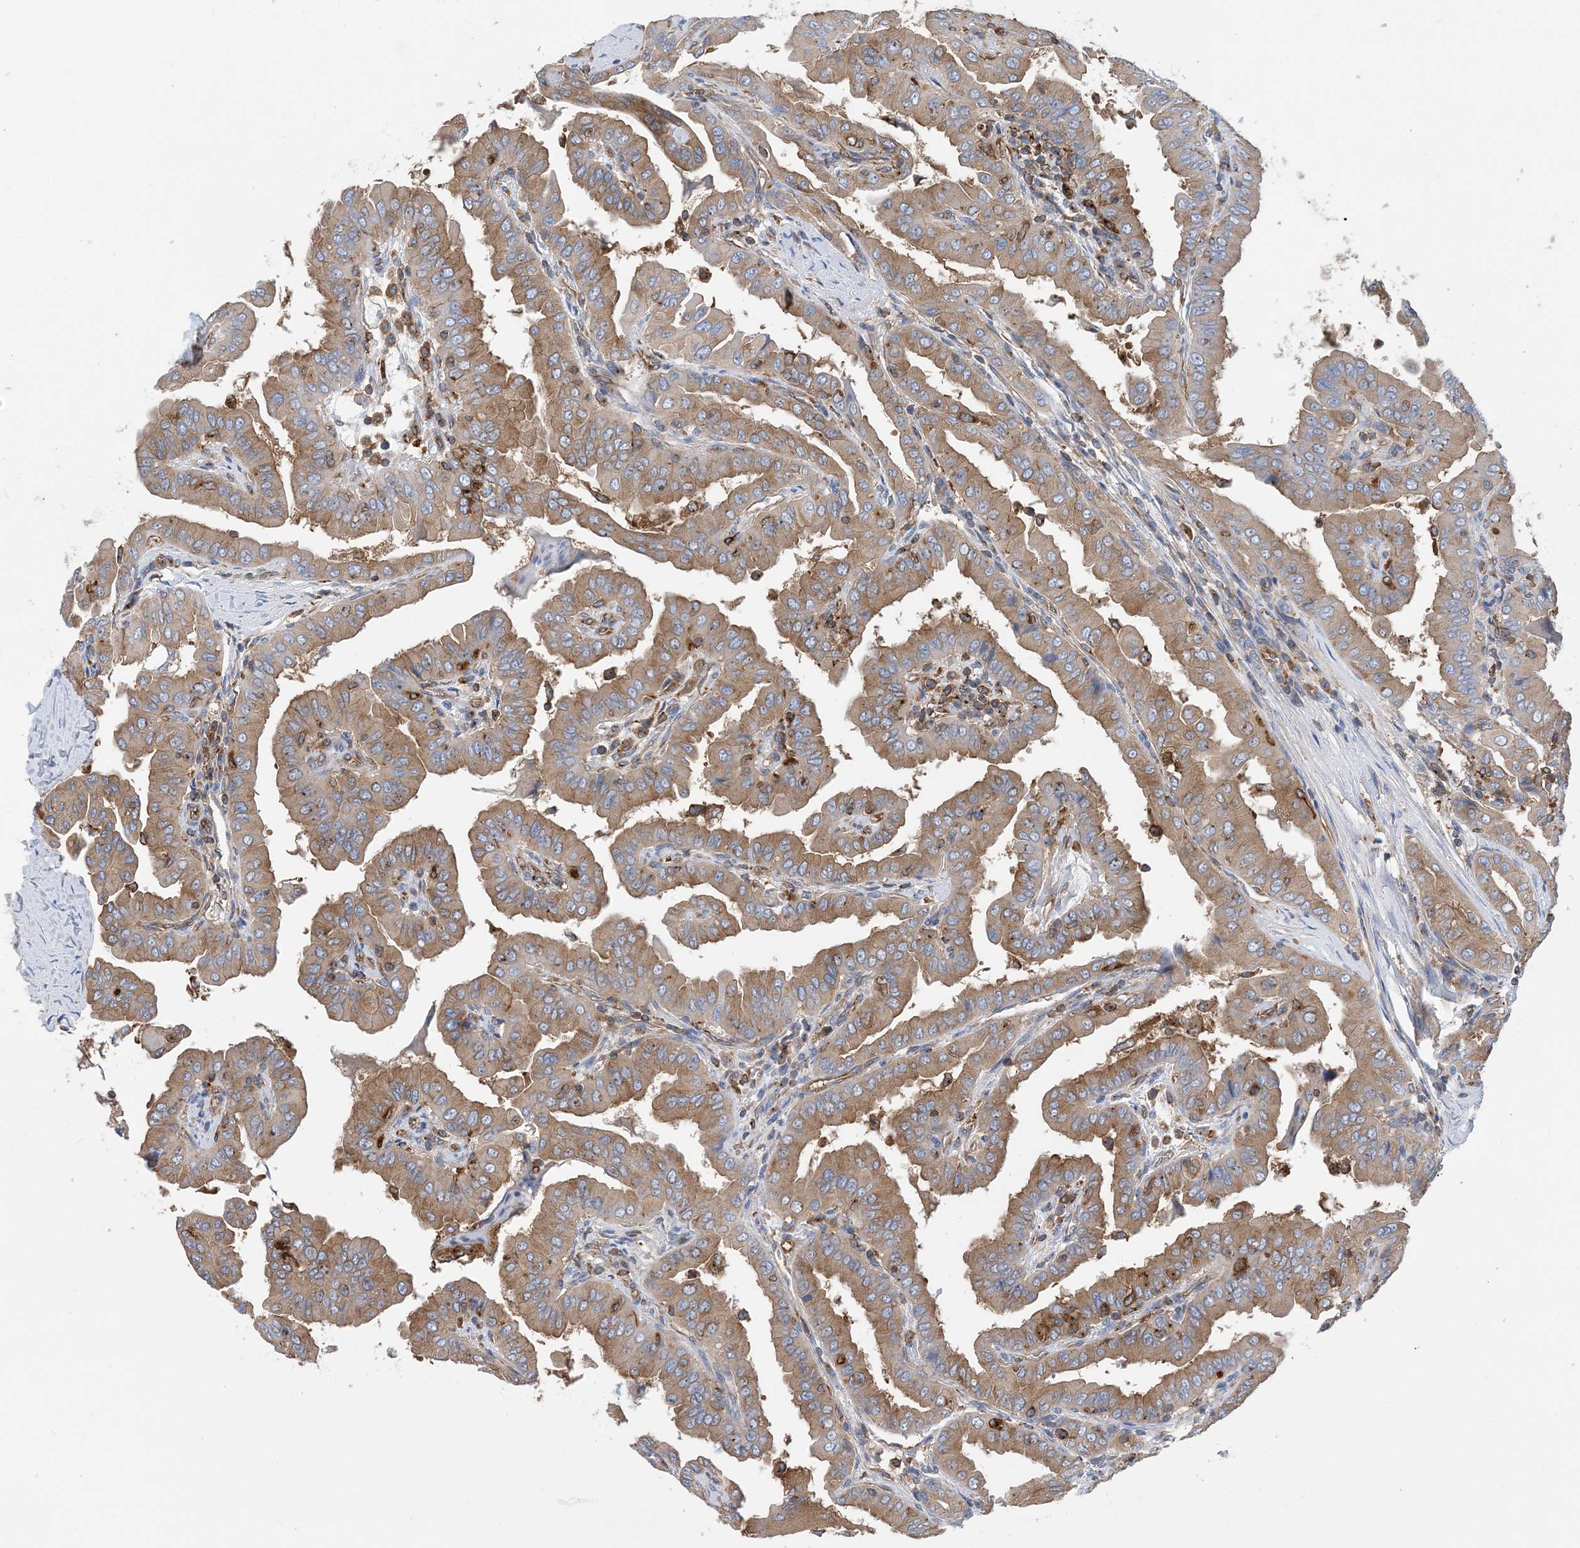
{"staining": {"intensity": "moderate", "quantity": ">75%", "location": "cytoplasmic/membranous"}, "tissue": "thyroid cancer", "cell_type": "Tumor cells", "image_type": "cancer", "snomed": [{"axis": "morphology", "description": "Papillary adenocarcinoma, NOS"}, {"axis": "topography", "description": "Thyroid gland"}], "caption": "Human thyroid cancer (papillary adenocarcinoma) stained with a protein marker displays moderate staining in tumor cells.", "gene": "DYNC1LI1", "patient": {"sex": "male", "age": 33}}